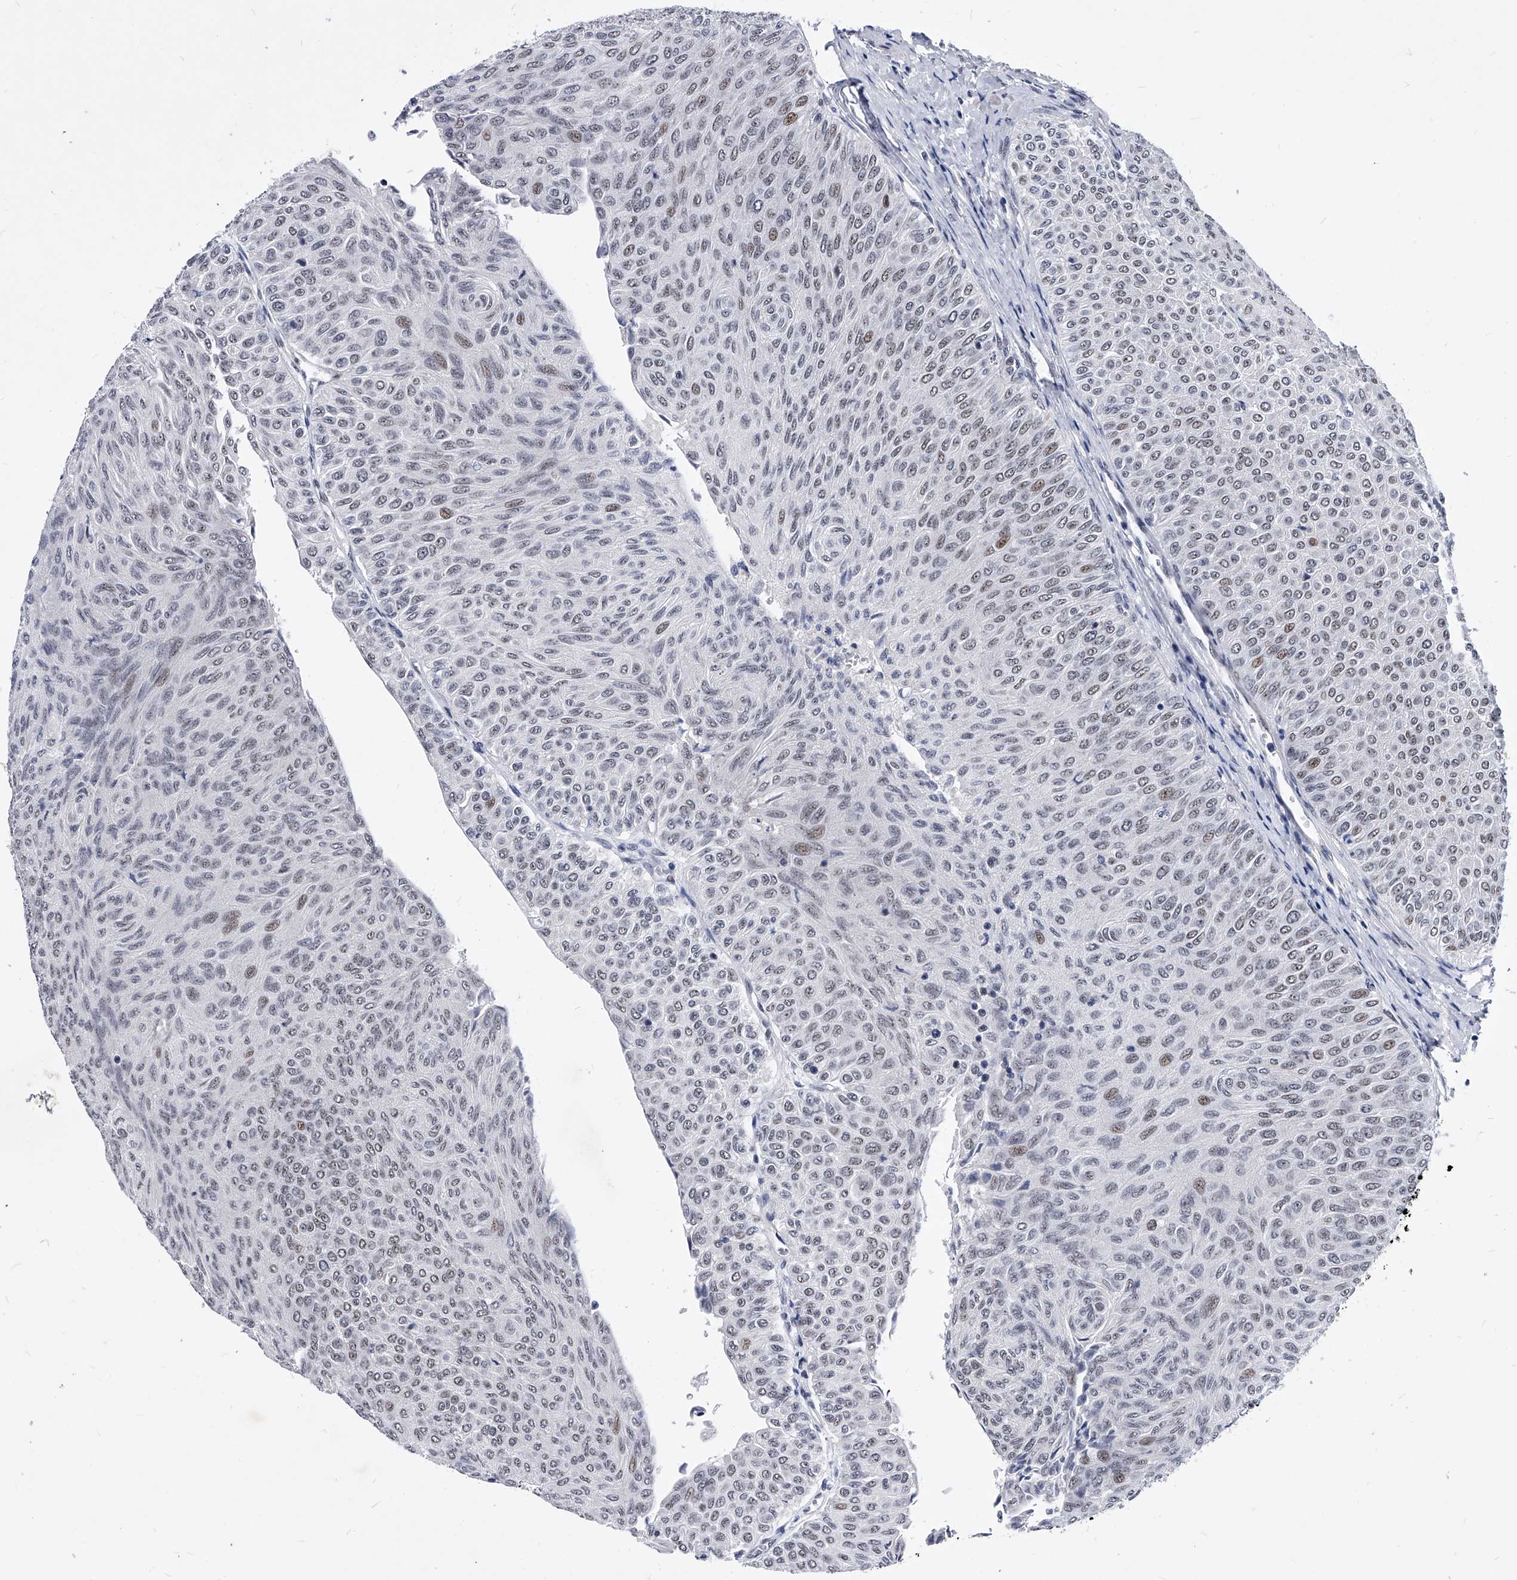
{"staining": {"intensity": "moderate", "quantity": "25%-75%", "location": "nuclear"}, "tissue": "urothelial cancer", "cell_type": "Tumor cells", "image_type": "cancer", "snomed": [{"axis": "morphology", "description": "Urothelial carcinoma, Low grade"}, {"axis": "topography", "description": "Urinary bladder"}], "caption": "Immunohistochemistry (IHC) image of urothelial carcinoma (low-grade) stained for a protein (brown), which displays medium levels of moderate nuclear positivity in about 25%-75% of tumor cells.", "gene": "TESK2", "patient": {"sex": "male", "age": 78}}